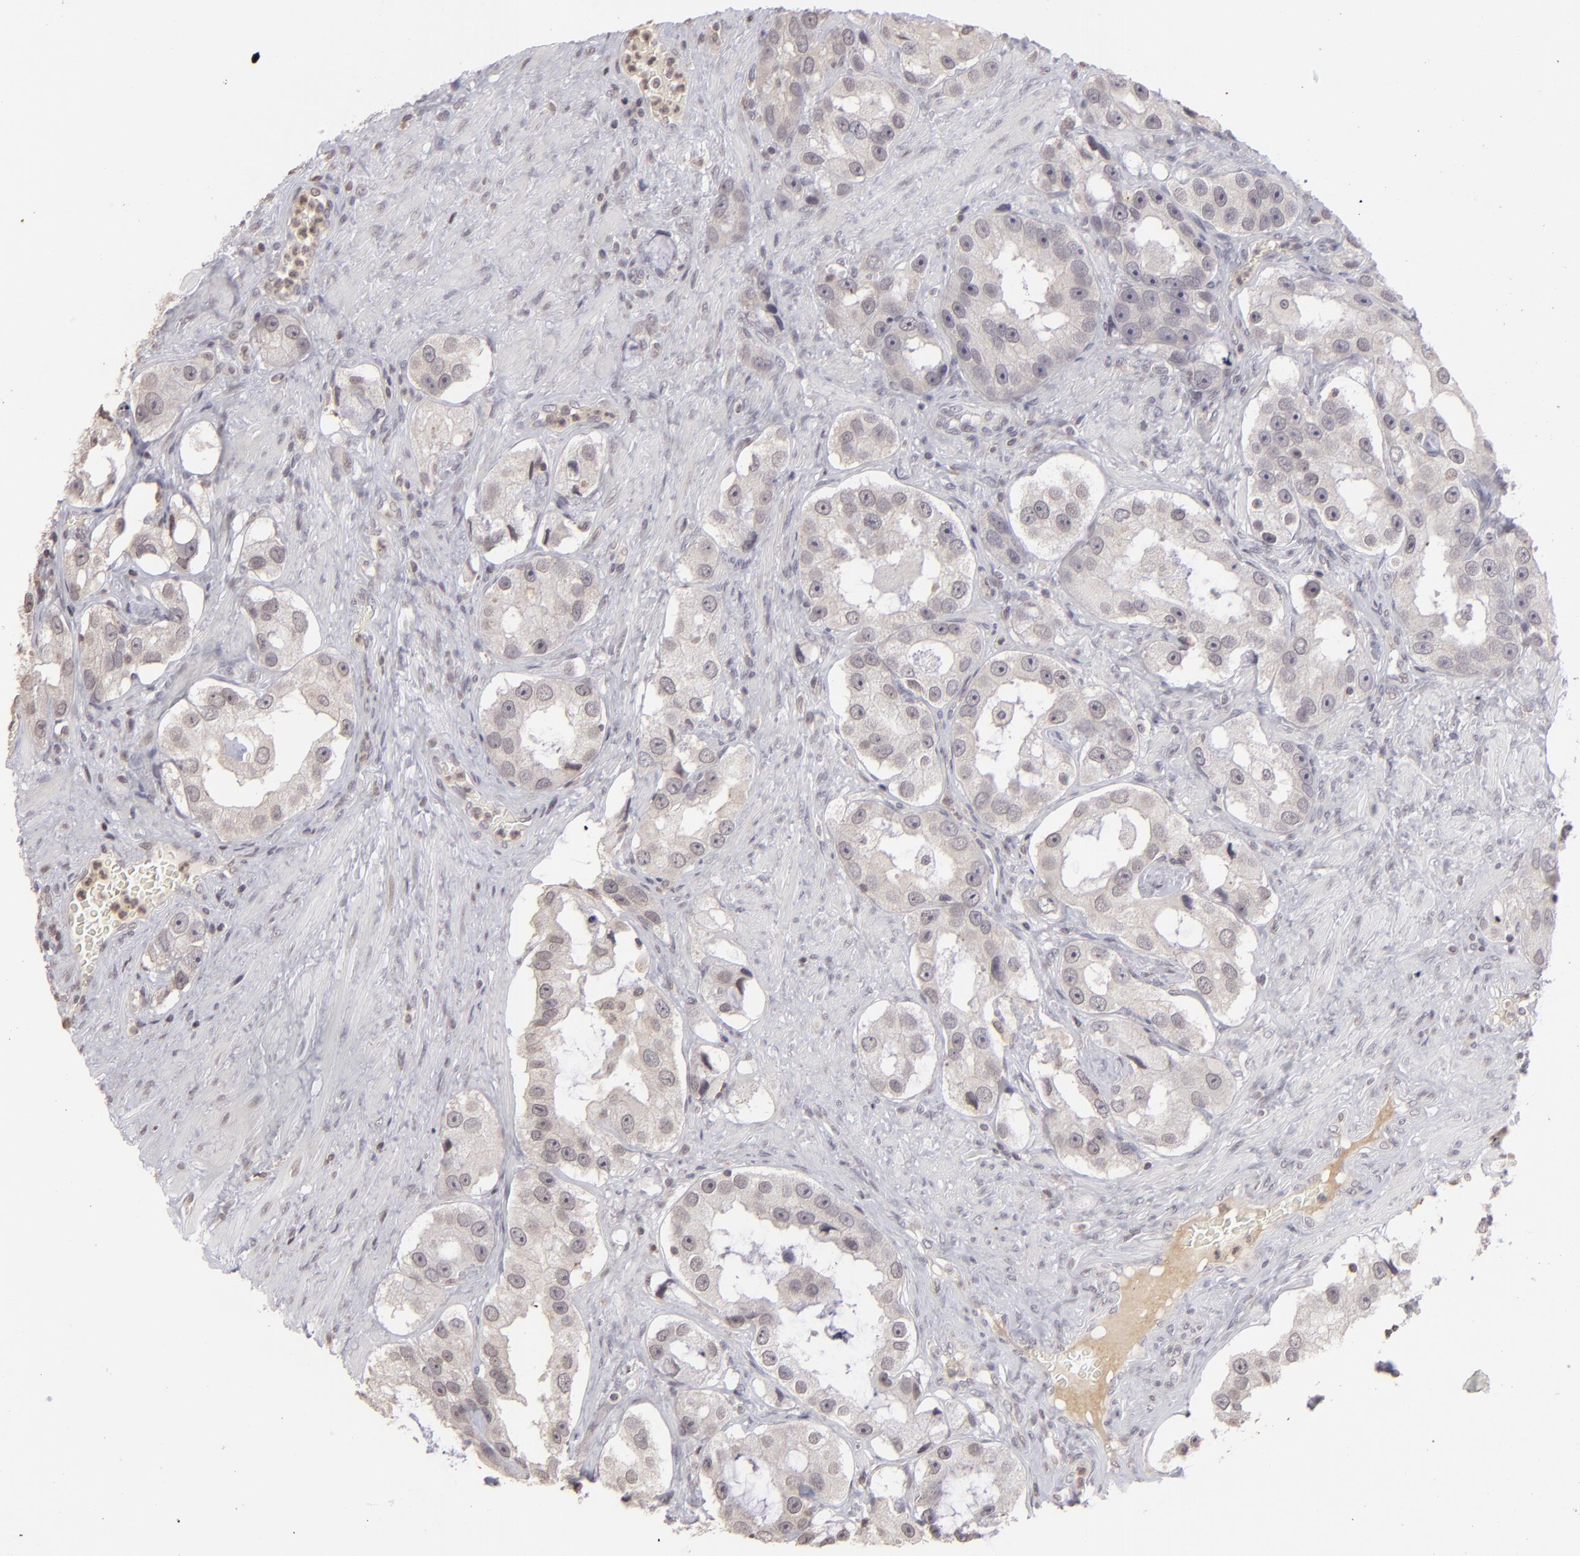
{"staining": {"intensity": "negative", "quantity": "none", "location": "none"}, "tissue": "prostate cancer", "cell_type": "Tumor cells", "image_type": "cancer", "snomed": [{"axis": "morphology", "description": "Adenocarcinoma, High grade"}, {"axis": "topography", "description": "Prostate"}], "caption": "Protein analysis of high-grade adenocarcinoma (prostate) demonstrates no significant expression in tumor cells.", "gene": "CLDN2", "patient": {"sex": "male", "age": 63}}